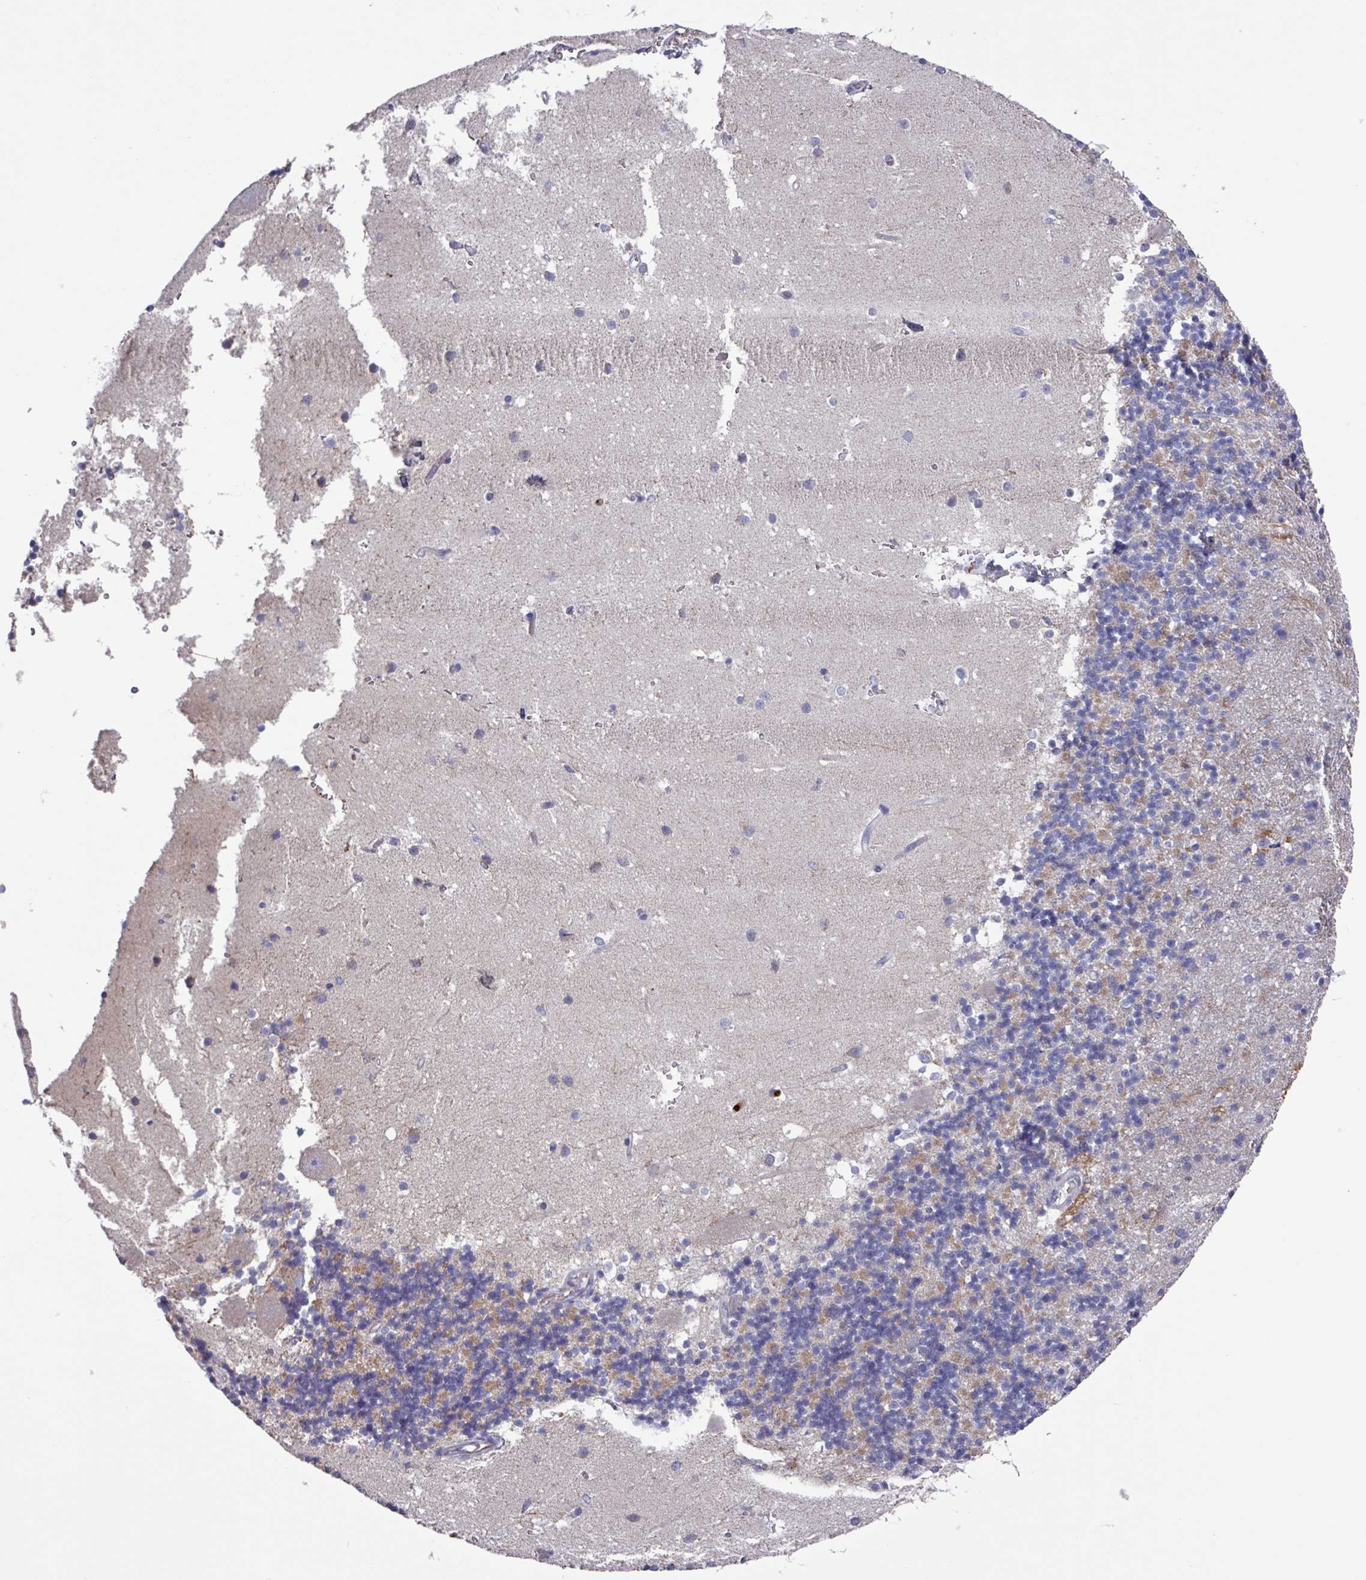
{"staining": {"intensity": "moderate", "quantity": "<25%", "location": "cytoplasmic/membranous"}, "tissue": "cerebellum", "cell_type": "Cells in granular layer", "image_type": "normal", "snomed": [{"axis": "morphology", "description": "Normal tissue, NOS"}, {"axis": "topography", "description": "Cerebellum"}], "caption": "Brown immunohistochemical staining in normal cerebellum displays moderate cytoplasmic/membranous positivity in about <25% of cells in granular layer.", "gene": "UQCC2", "patient": {"sex": "male", "age": 54}}